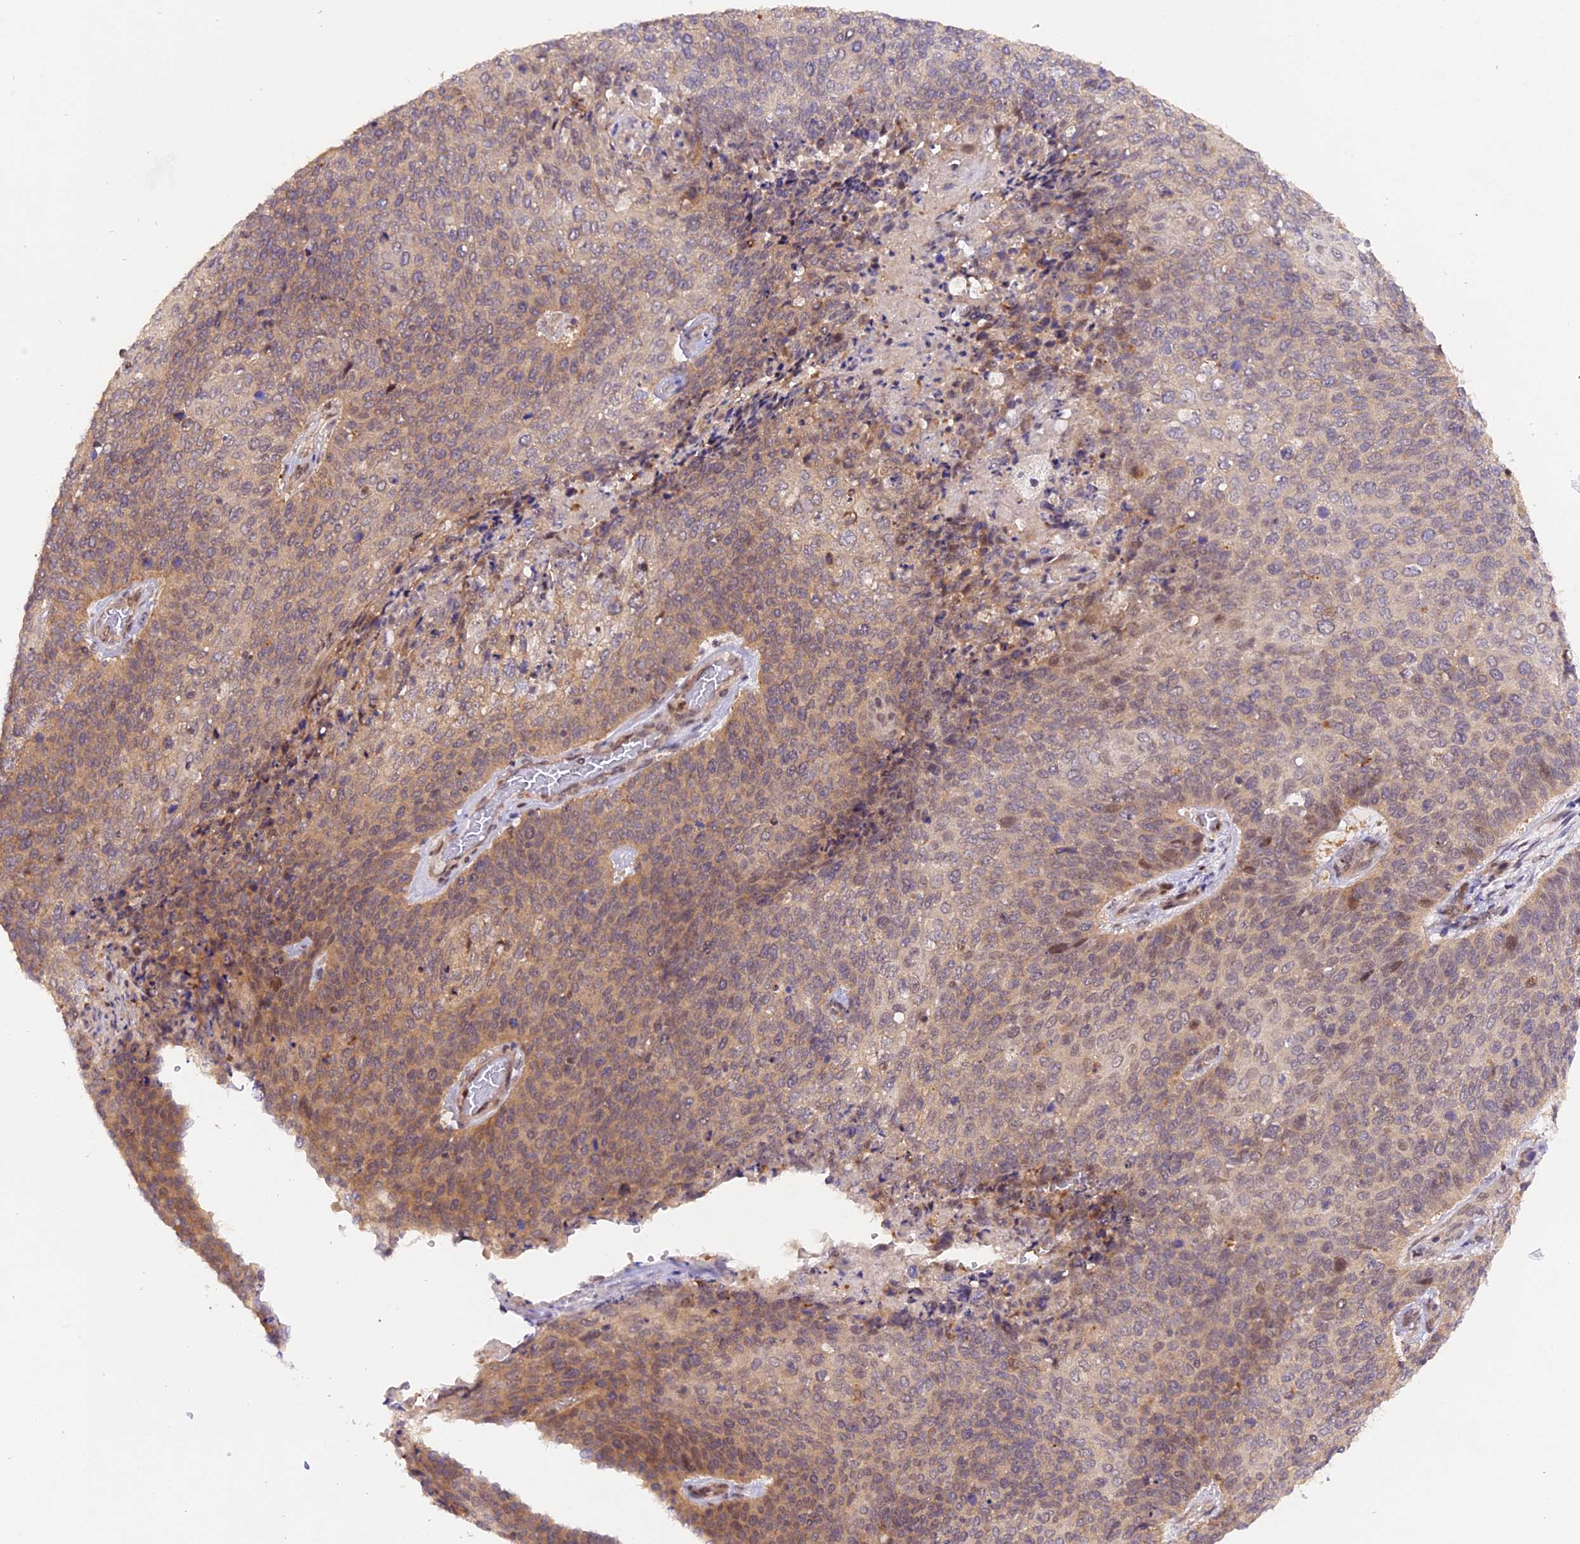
{"staining": {"intensity": "moderate", "quantity": "25%-75%", "location": "cytoplasmic/membranous,nuclear"}, "tissue": "cervical cancer", "cell_type": "Tumor cells", "image_type": "cancer", "snomed": [{"axis": "morphology", "description": "Squamous cell carcinoma, NOS"}, {"axis": "topography", "description": "Cervix"}], "caption": "IHC (DAB (3,3'-diaminobenzidine)) staining of human cervical cancer demonstrates moderate cytoplasmic/membranous and nuclear protein positivity in approximately 25%-75% of tumor cells. (brown staining indicates protein expression, while blue staining denotes nuclei).", "gene": "SAMD4A", "patient": {"sex": "female", "age": 39}}